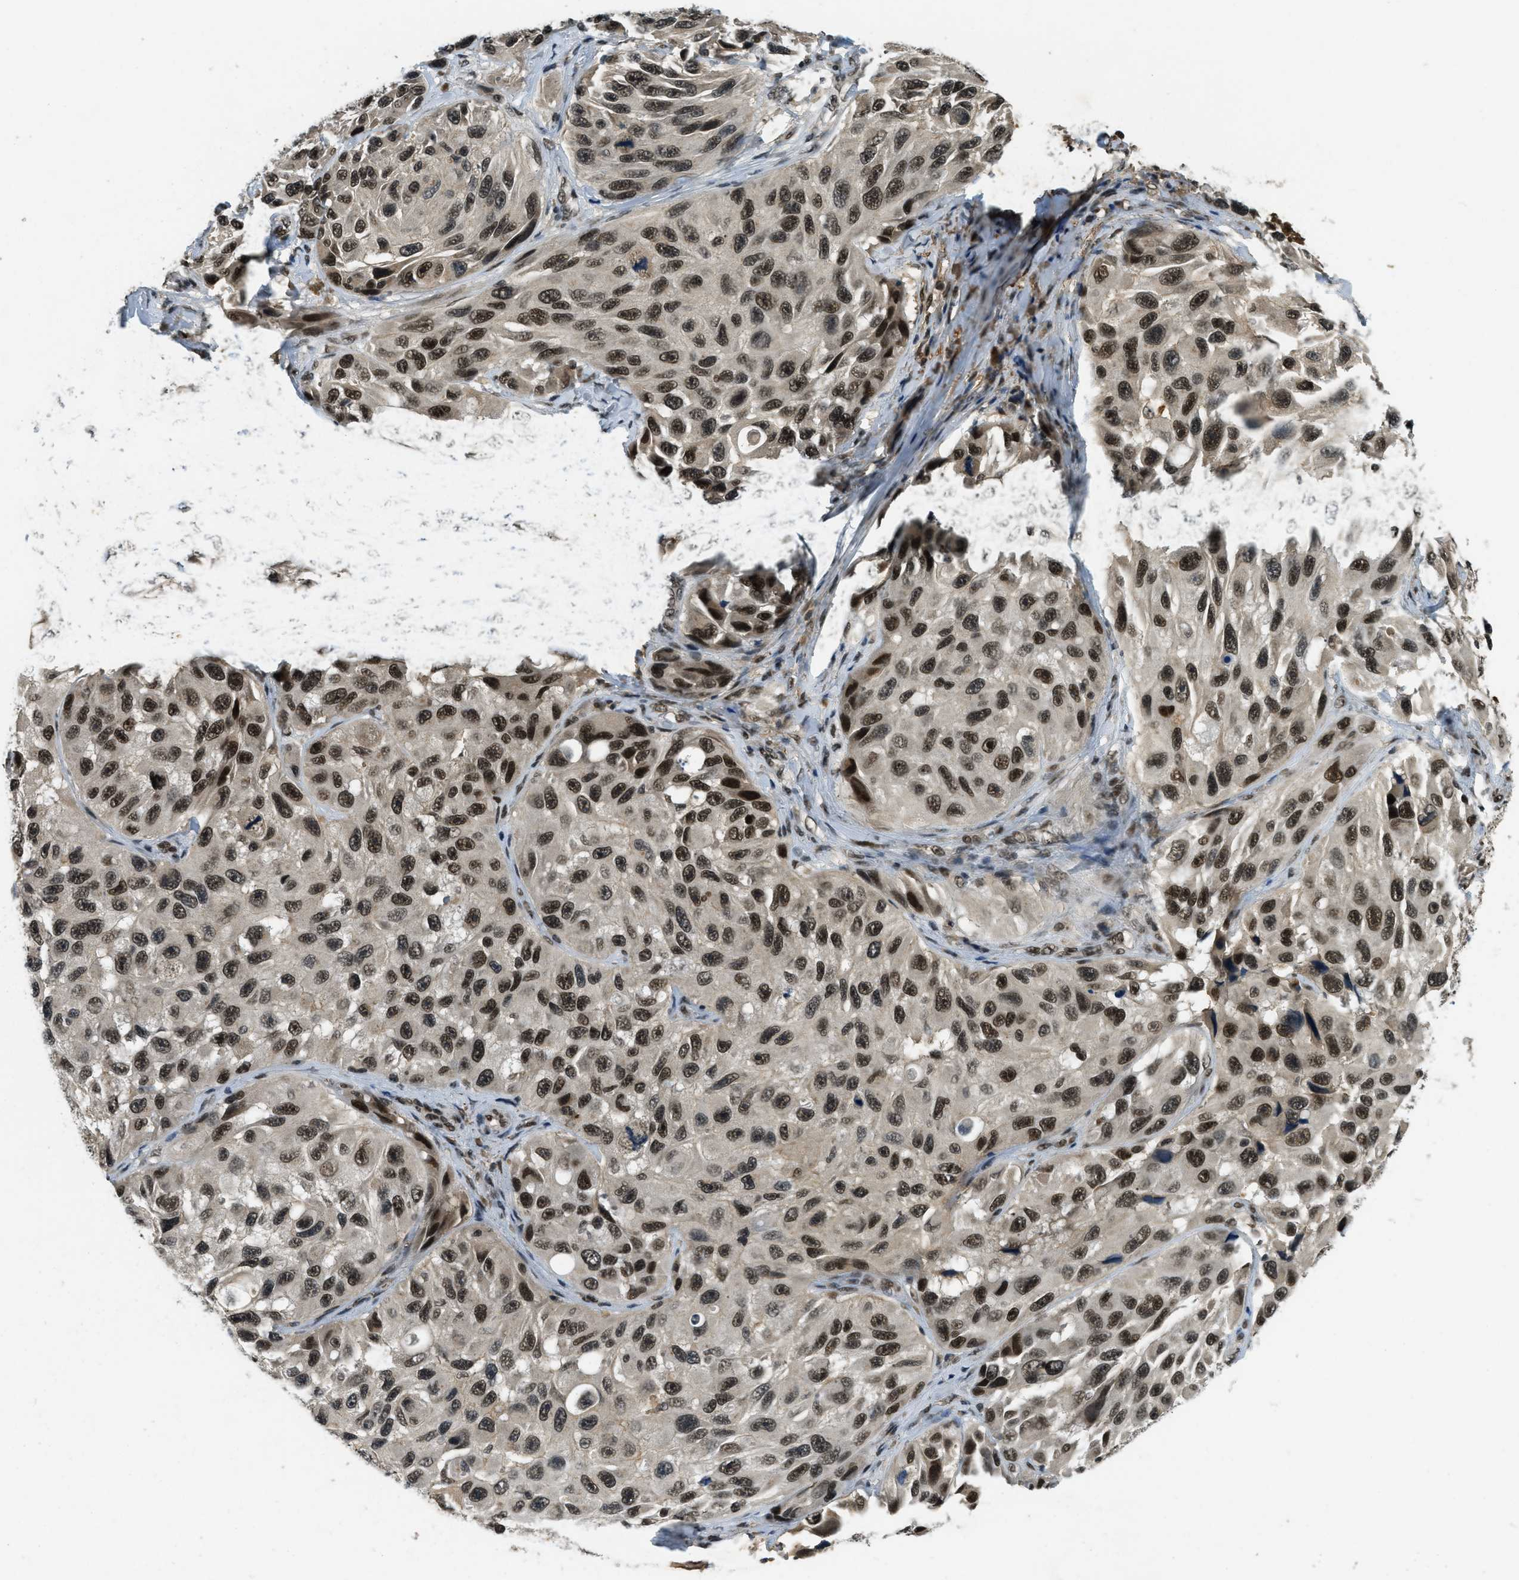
{"staining": {"intensity": "strong", "quantity": ">75%", "location": "cytoplasmic/membranous,nuclear"}, "tissue": "melanoma", "cell_type": "Tumor cells", "image_type": "cancer", "snomed": [{"axis": "morphology", "description": "Malignant melanoma, NOS"}, {"axis": "topography", "description": "Skin"}], "caption": "This is an image of immunohistochemistry (IHC) staining of malignant melanoma, which shows strong staining in the cytoplasmic/membranous and nuclear of tumor cells.", "gene": "ZNF148", "patient": {"sex": "female", "age": 73}}